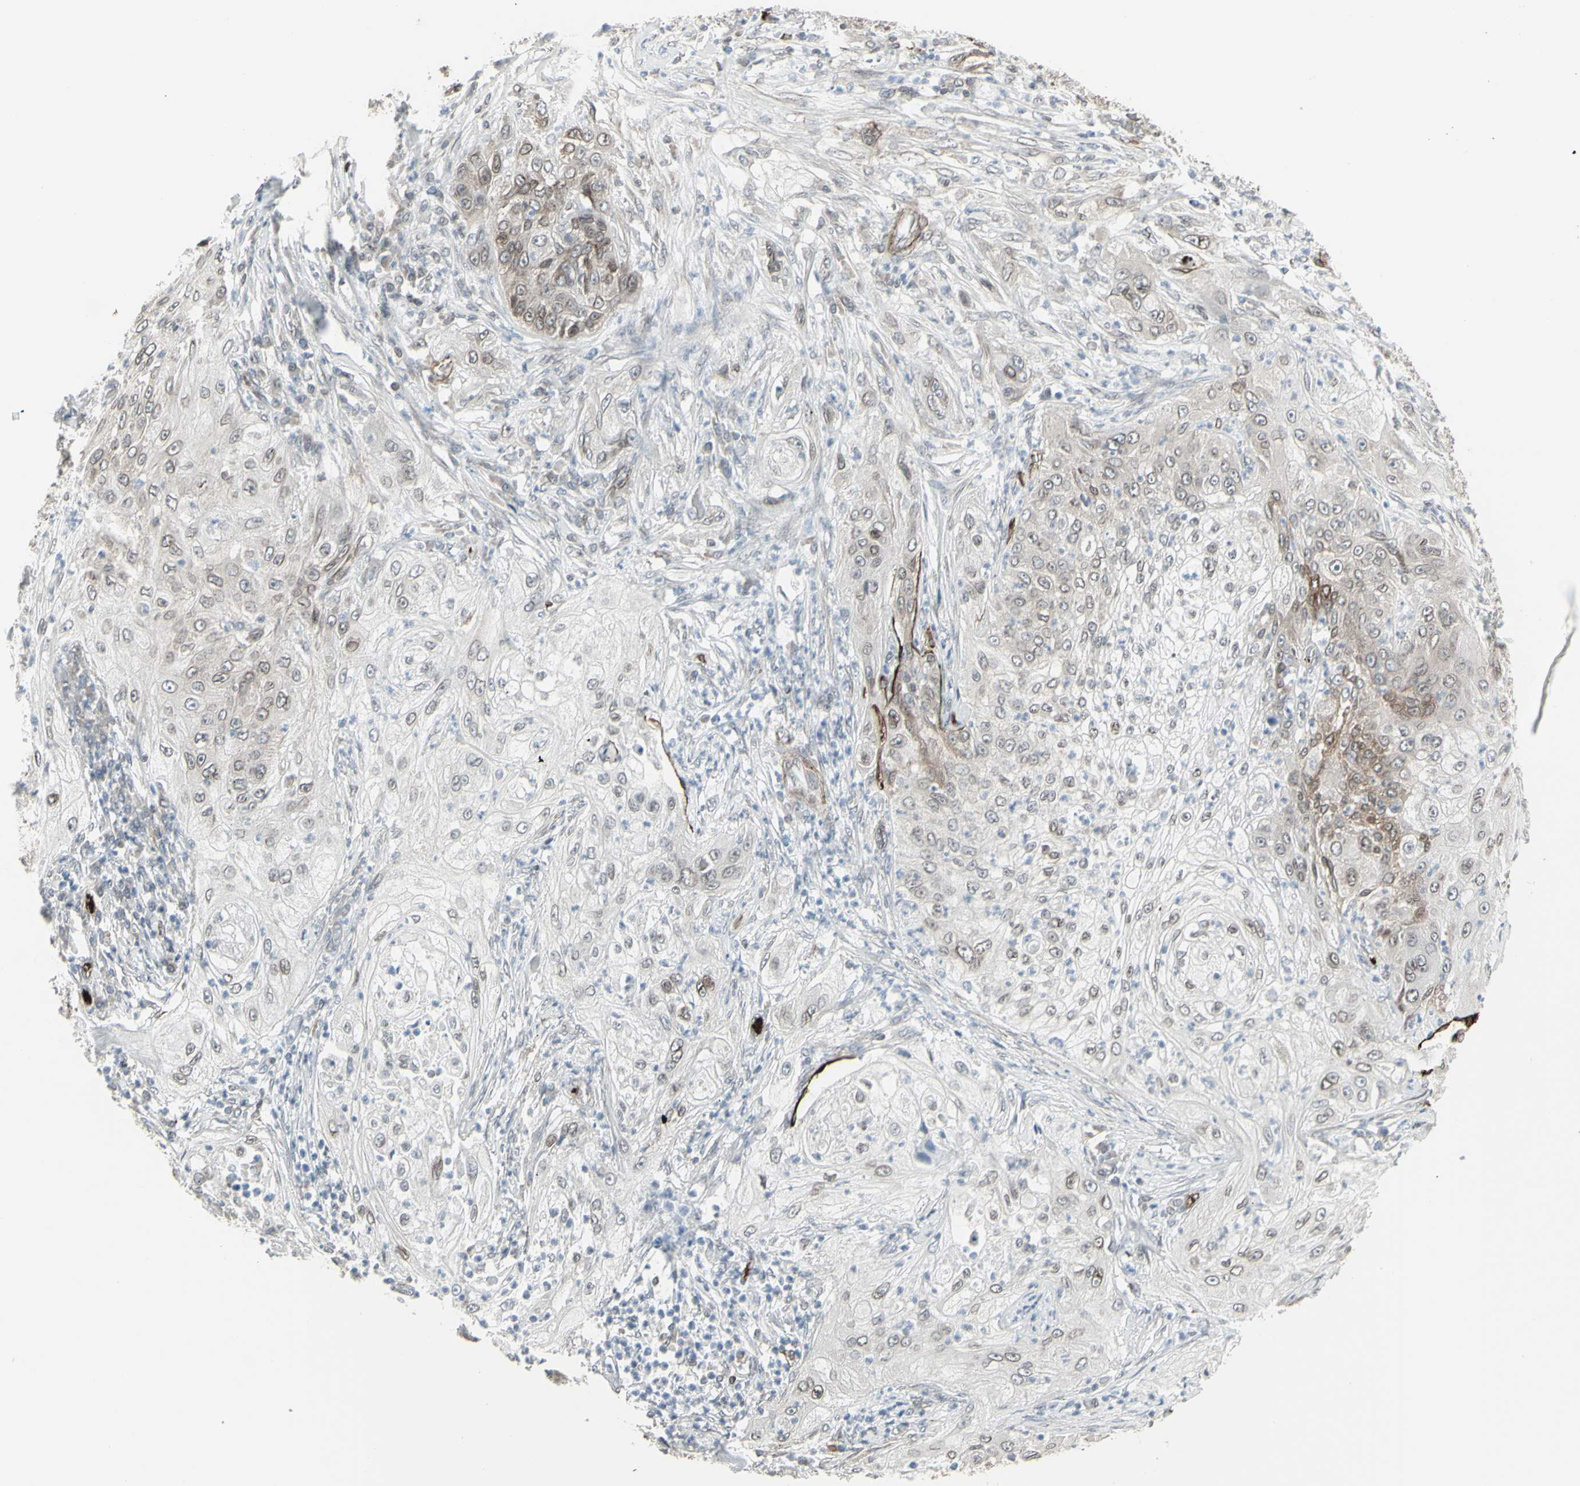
{"staining": {"intensity": "weak", "quantity": ">75%", "location": "cytoplasmic/membranous,nuclear"}, "tissue": "lung cancer", "cell_type": "Tumor cells", "image_type": "cancer", "snomed": [{"axis": "morphology", "description": "Inflammation, NOS"}, {"axis": "morphology", "description": "Squamous cell carcinoma, NOS"}, {"axis": "topography", "description": "Lymph node"}, {"axis": "topography", "description": "Soft tissue"}, {"axis": "topography", "description": "Lung"}], "caption": "A low amount of weak cytoplasmic/membranous and nuclear expression is appreciated in approximately >75% of tumor cells in lung cancer (squamous cell carcinoma) tissue.", "gene": "DTX3L", "patient": {"sex": "male", "age": 66}}